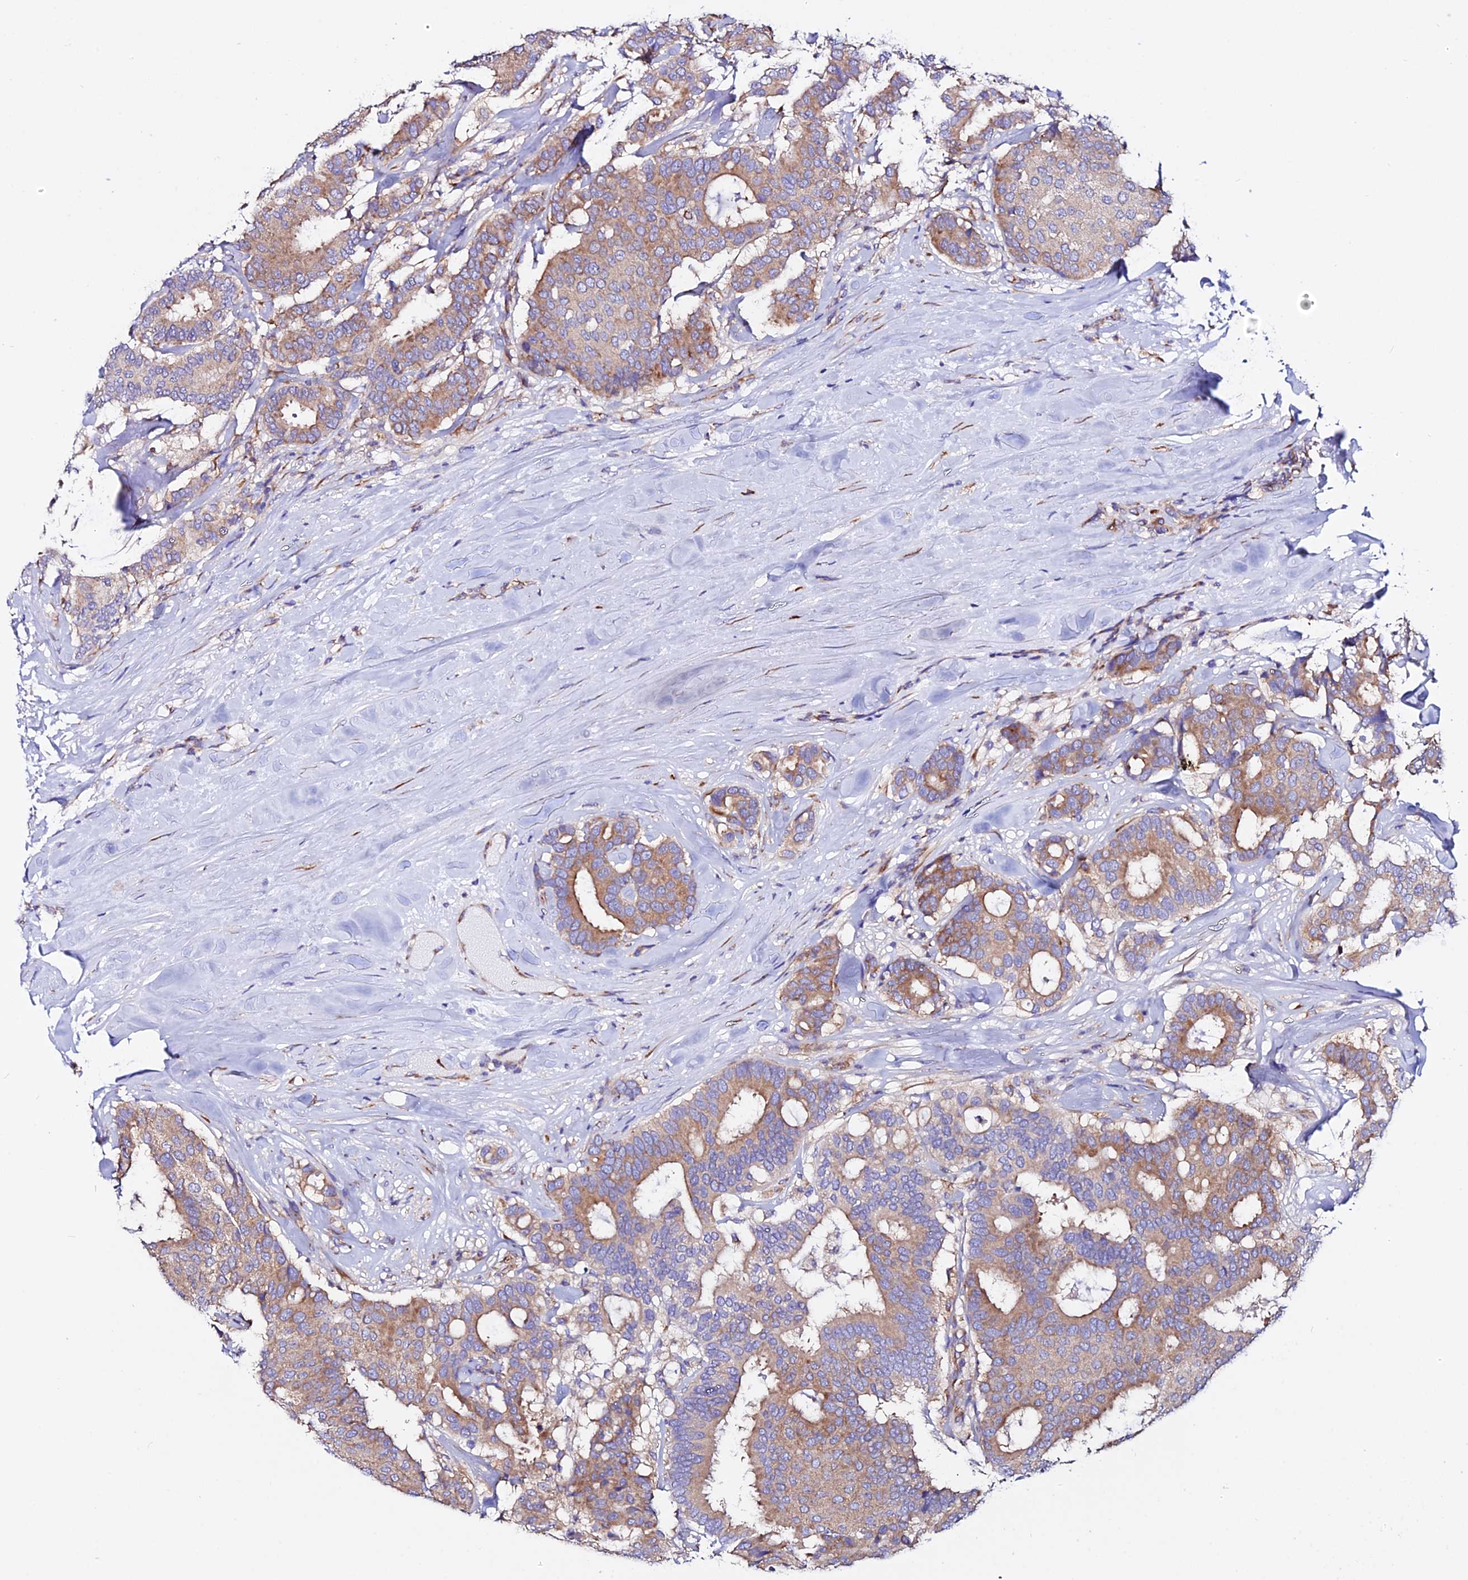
{"staining": {"intensity": "moderate", "quantity": "25%-75%", "location": "cytoplasmic/membranous"}, "tissue": "breast cancer", "cell_type": "Tumor cells", "image_type": "cancer", "snomed": [{"axis": "morphology", "description": "Duct carcinoma"}, {"axis": "topography", "description": "Breast"}], "caption": "Immunohistochemistry (IHC) of breast cancer (intraductal carcinoma) shows medium levels of moderate cytoplasmic/membranous expression in about 25%-75% of tumor cells.", "gene": "EEF1G", "patient": {"sex": "female", "age": 75}}